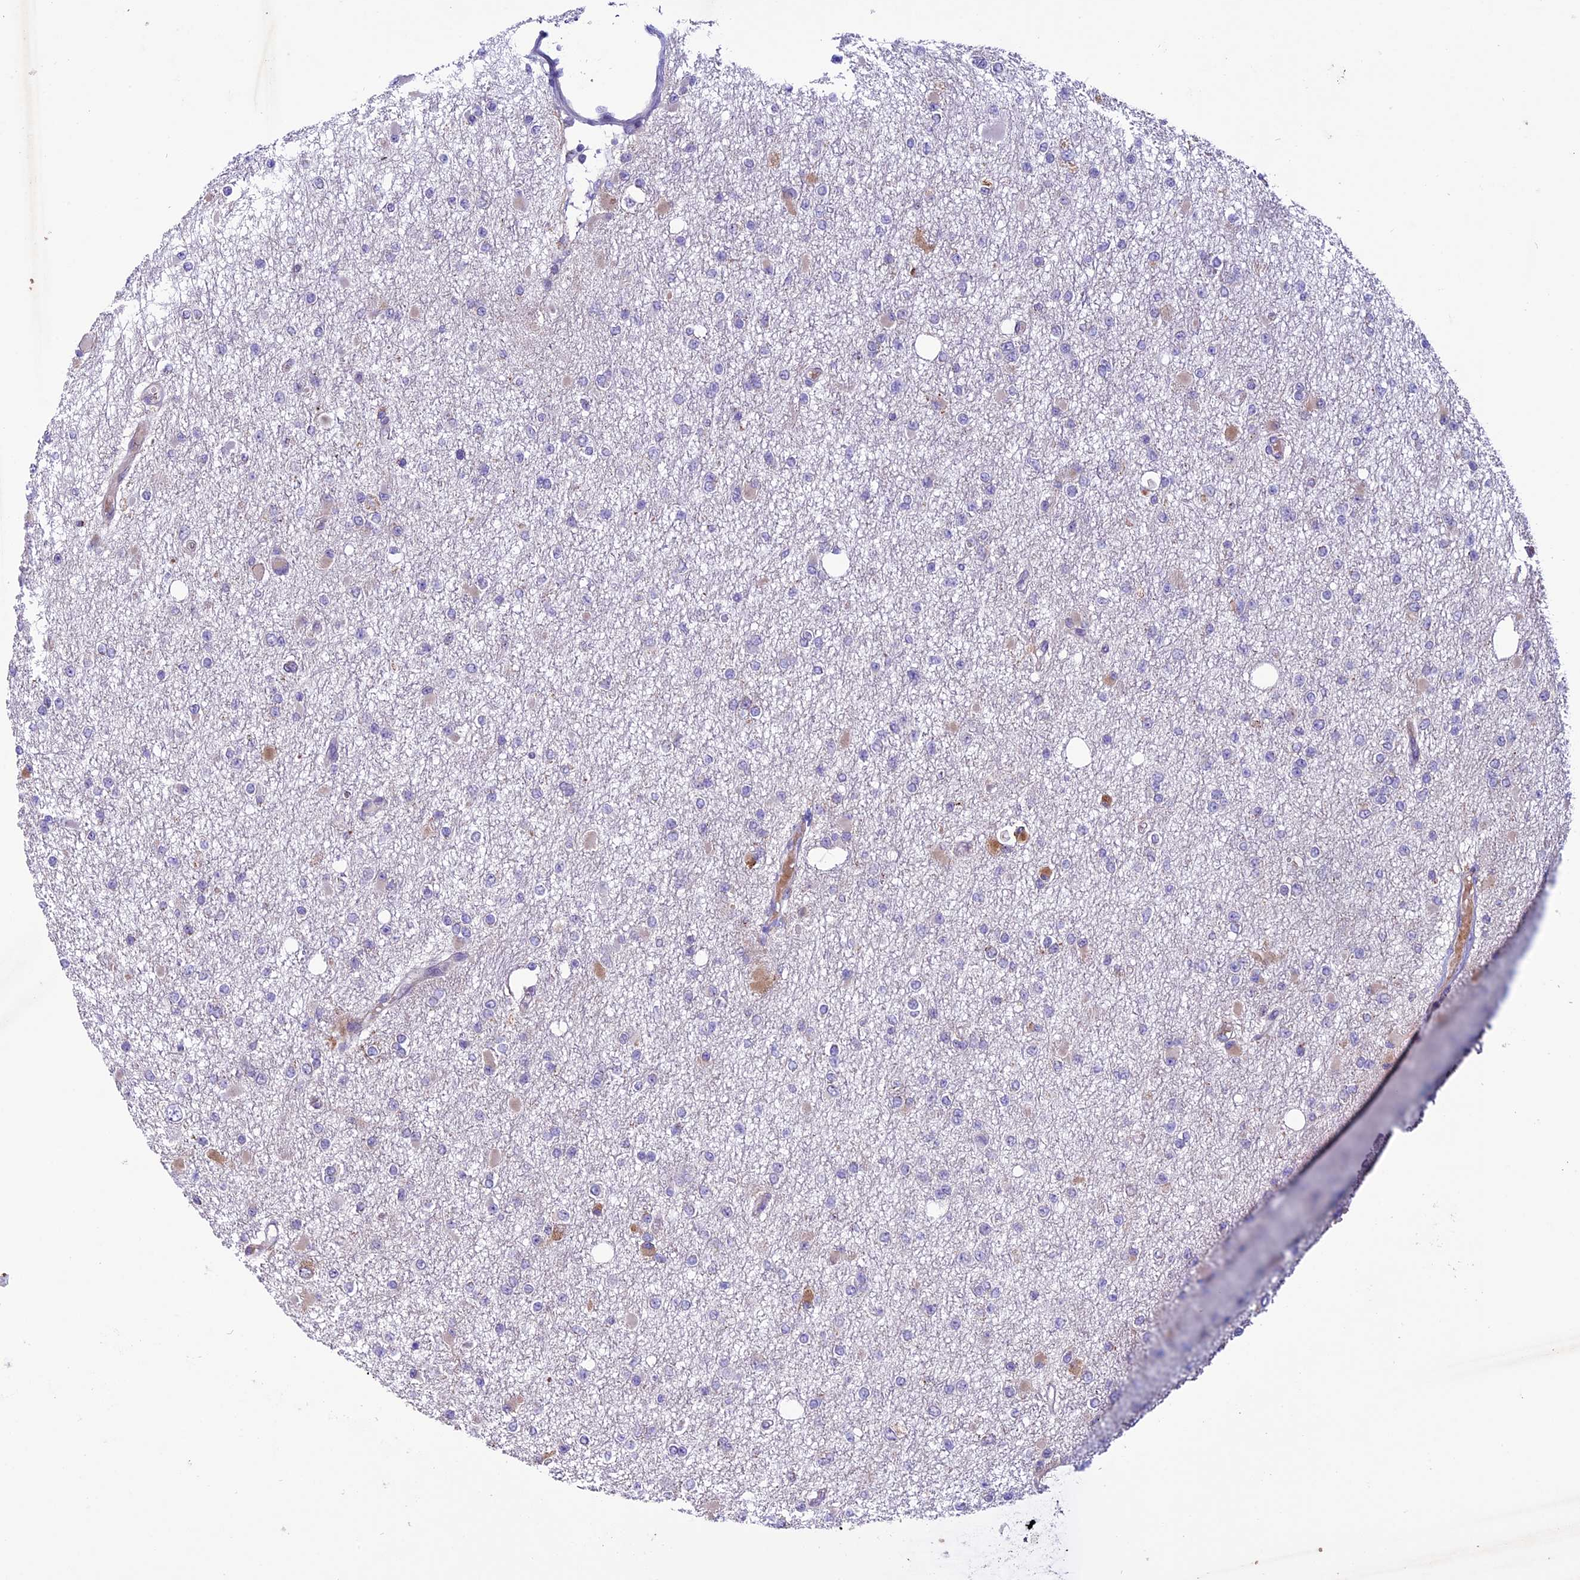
{"staining": {"intensity": "negative", "quantity": "none", "location": "none"}, "tissue": "glioma", "cell_type": "Tumor cells", "image_type": "cancer", "snomed": [{"axis": "morphology", "description": "Glioma, malignant, Low grade"}, {"axis": "topography", "description": "Brain"}], "caption": "A histopathology image of human glioma is negative for staining in tumor cells.", "gene": "MIEF2", "patient": {"sex": "female", "age": 22}}